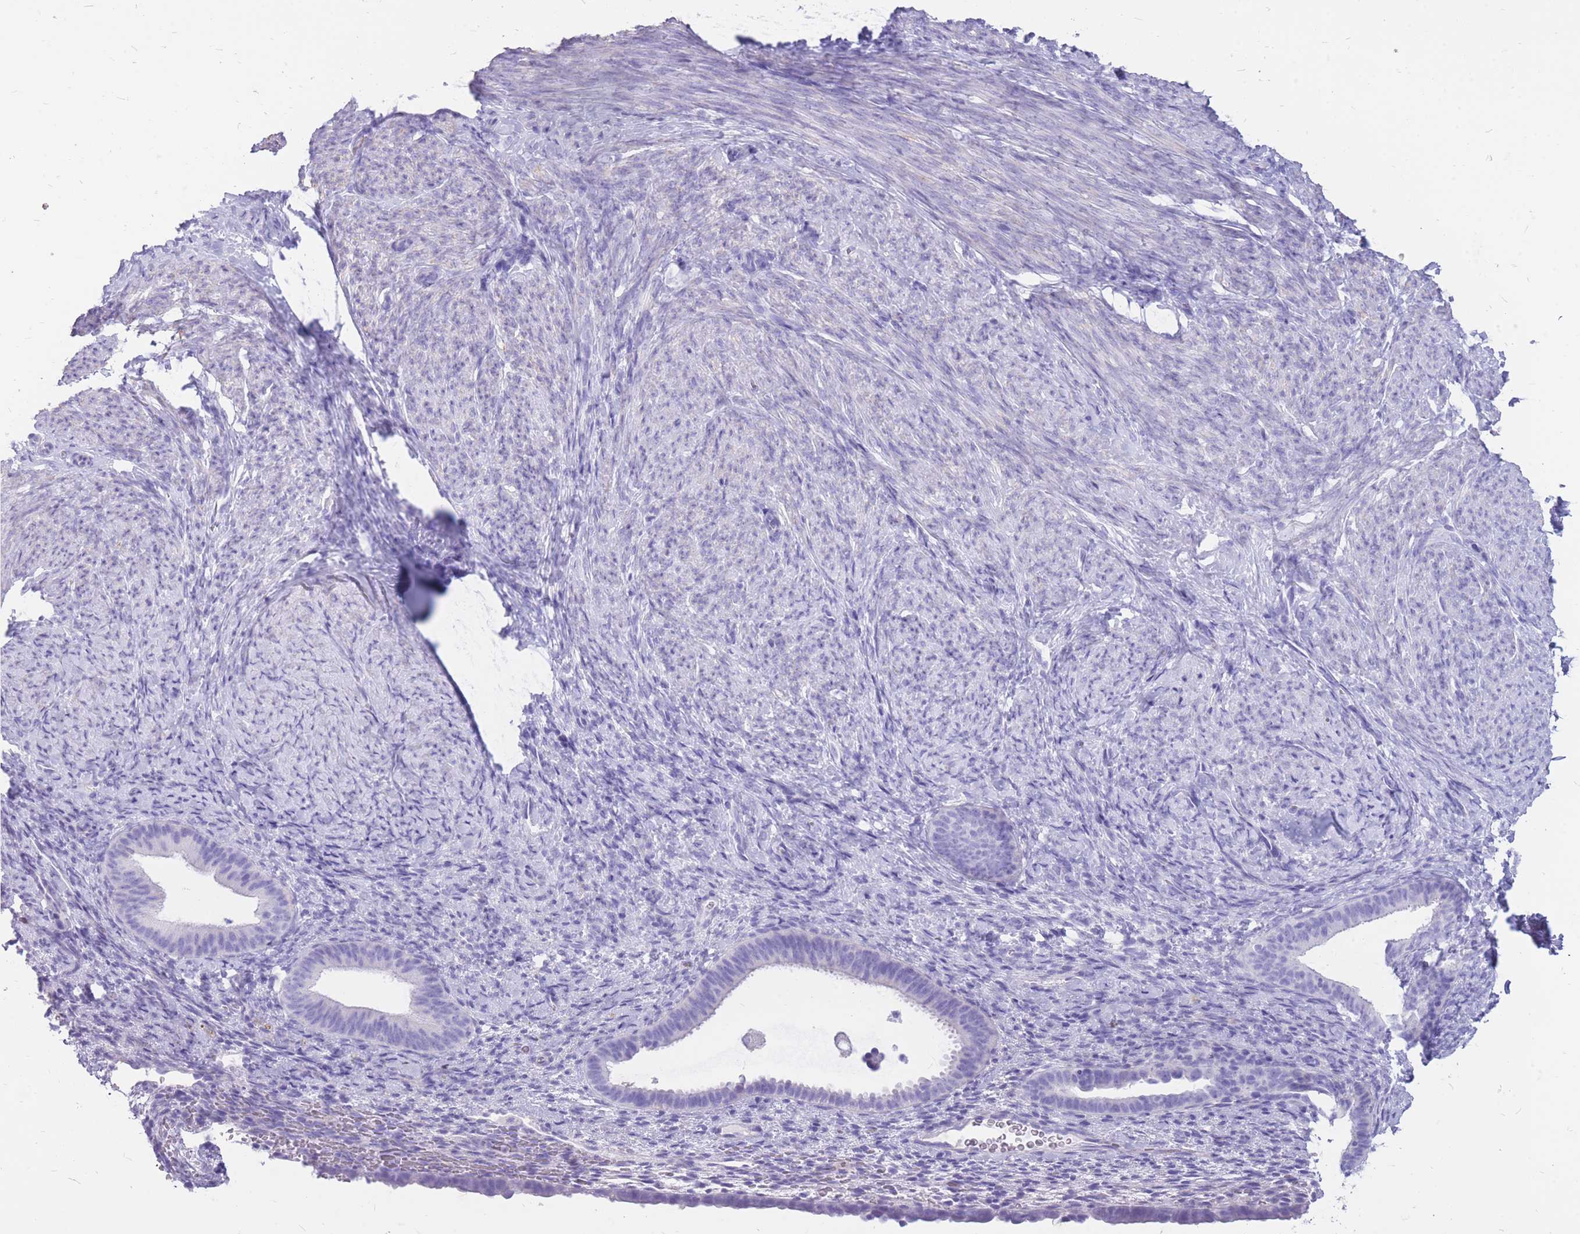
{"staining": {"intensity": "negative", "quantity": "none", "location": "none"}, "tissue": "endometrium", "cell_type": "Cells in endometrial stroma", "image_type": "normal", "snomed": [{"axis": "morphology", "description": "Normal tissue, NOS"}, {"axis": "topography", "description": "Endometrium"}], "caption": "This is an IHC photomicrograph of unremarkable endometrium. There is no staining in cells in endometrial stroma.", "gene": "CYP21A2", "patient": {"sex": "female", "age": 65}}